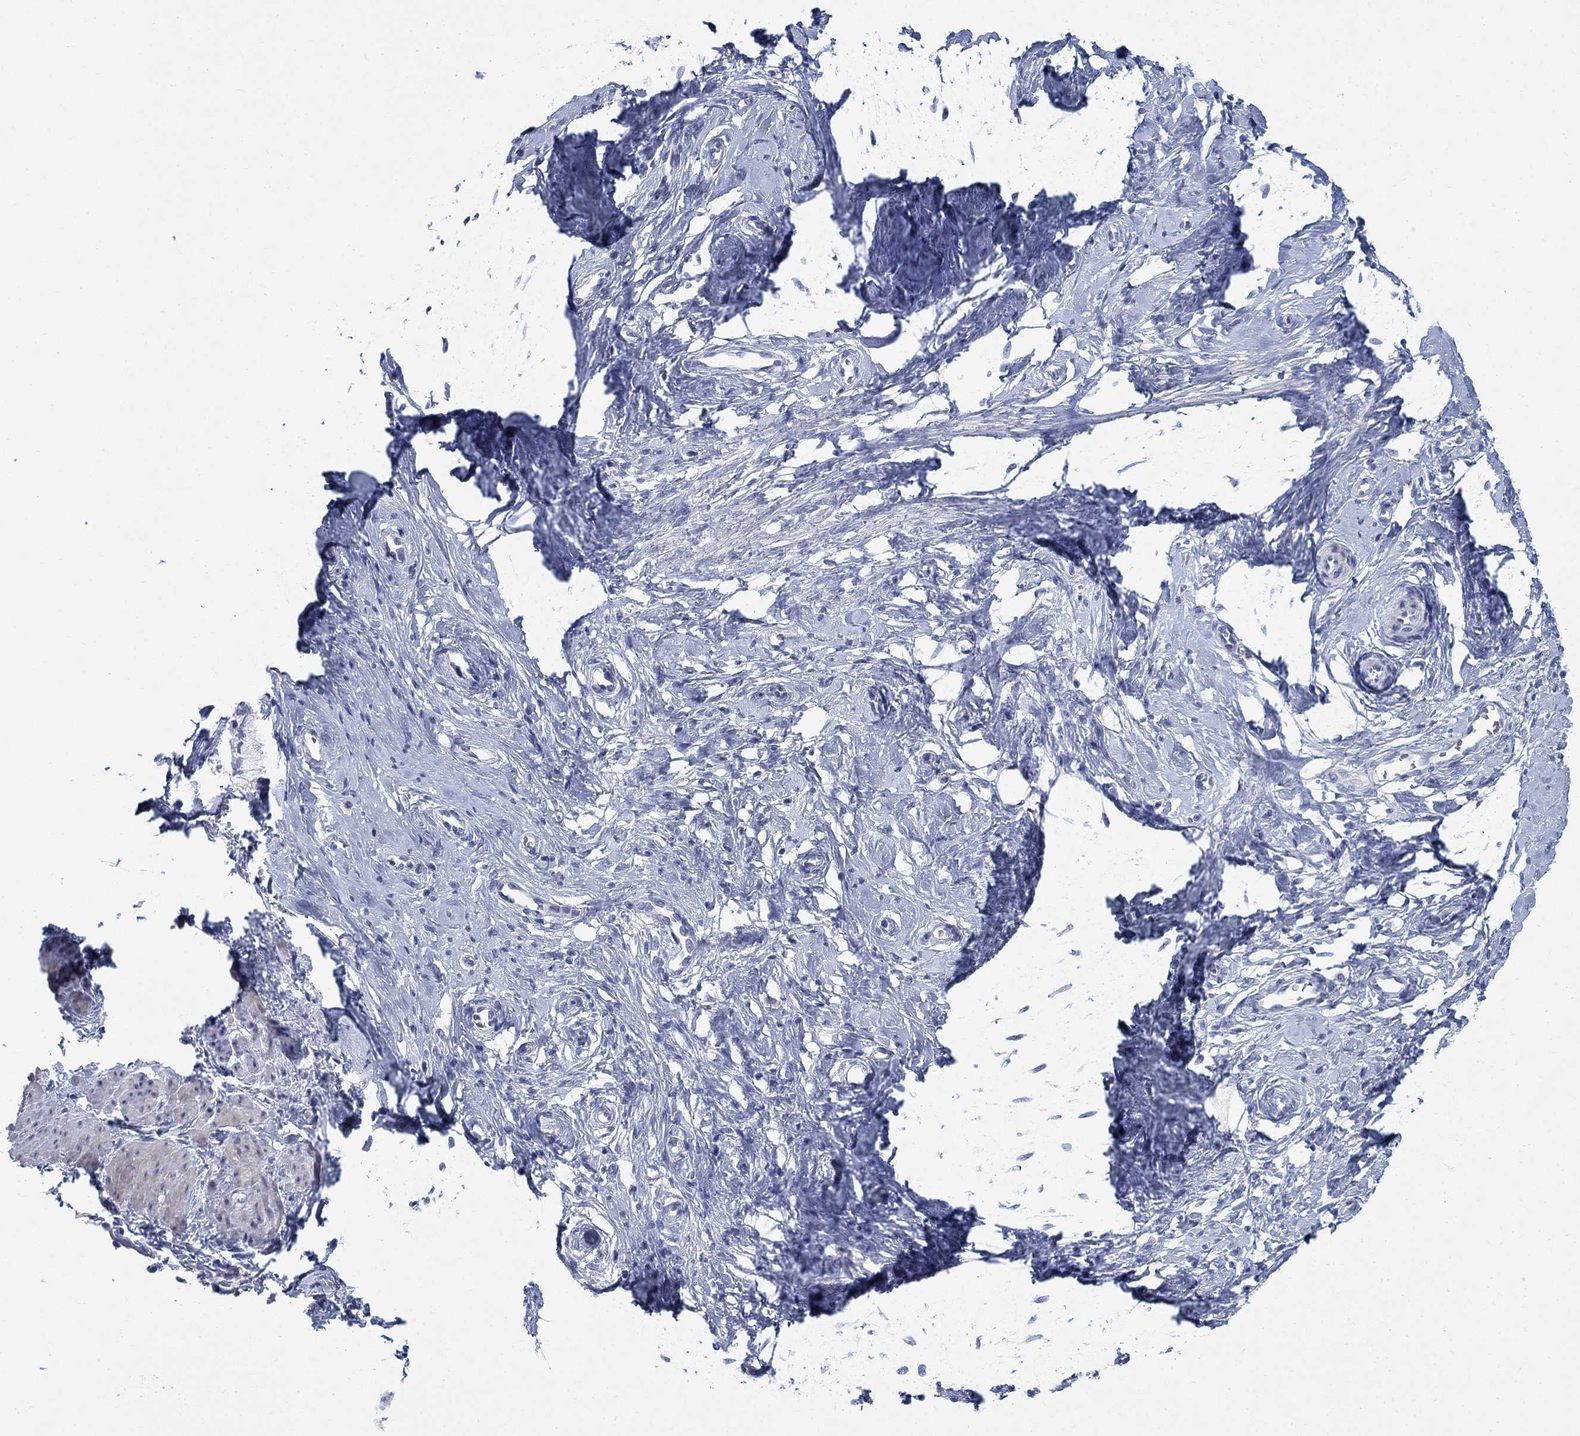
{"staining": {"intensity": "negative", "quantity": "none", "location": "none"}, "tissue": "cervical cancer", "cell_type": "Tumor cells", "image_type": "cancer", "snomed": [{"axis": "morphology", "description": "Normal tissue, NOS"}, {"axis": "morphology", "description": "Squamous cell carcinoma, NOS"}, {"axis": "topography", "description": "Cervix"}], "caption": "Immunohistochemistry of human squamous cell carcinoma (cervical) displays no expression in tumor cells.", "gene": "DNER", "patient": {"sex": "female", "age": 39}}